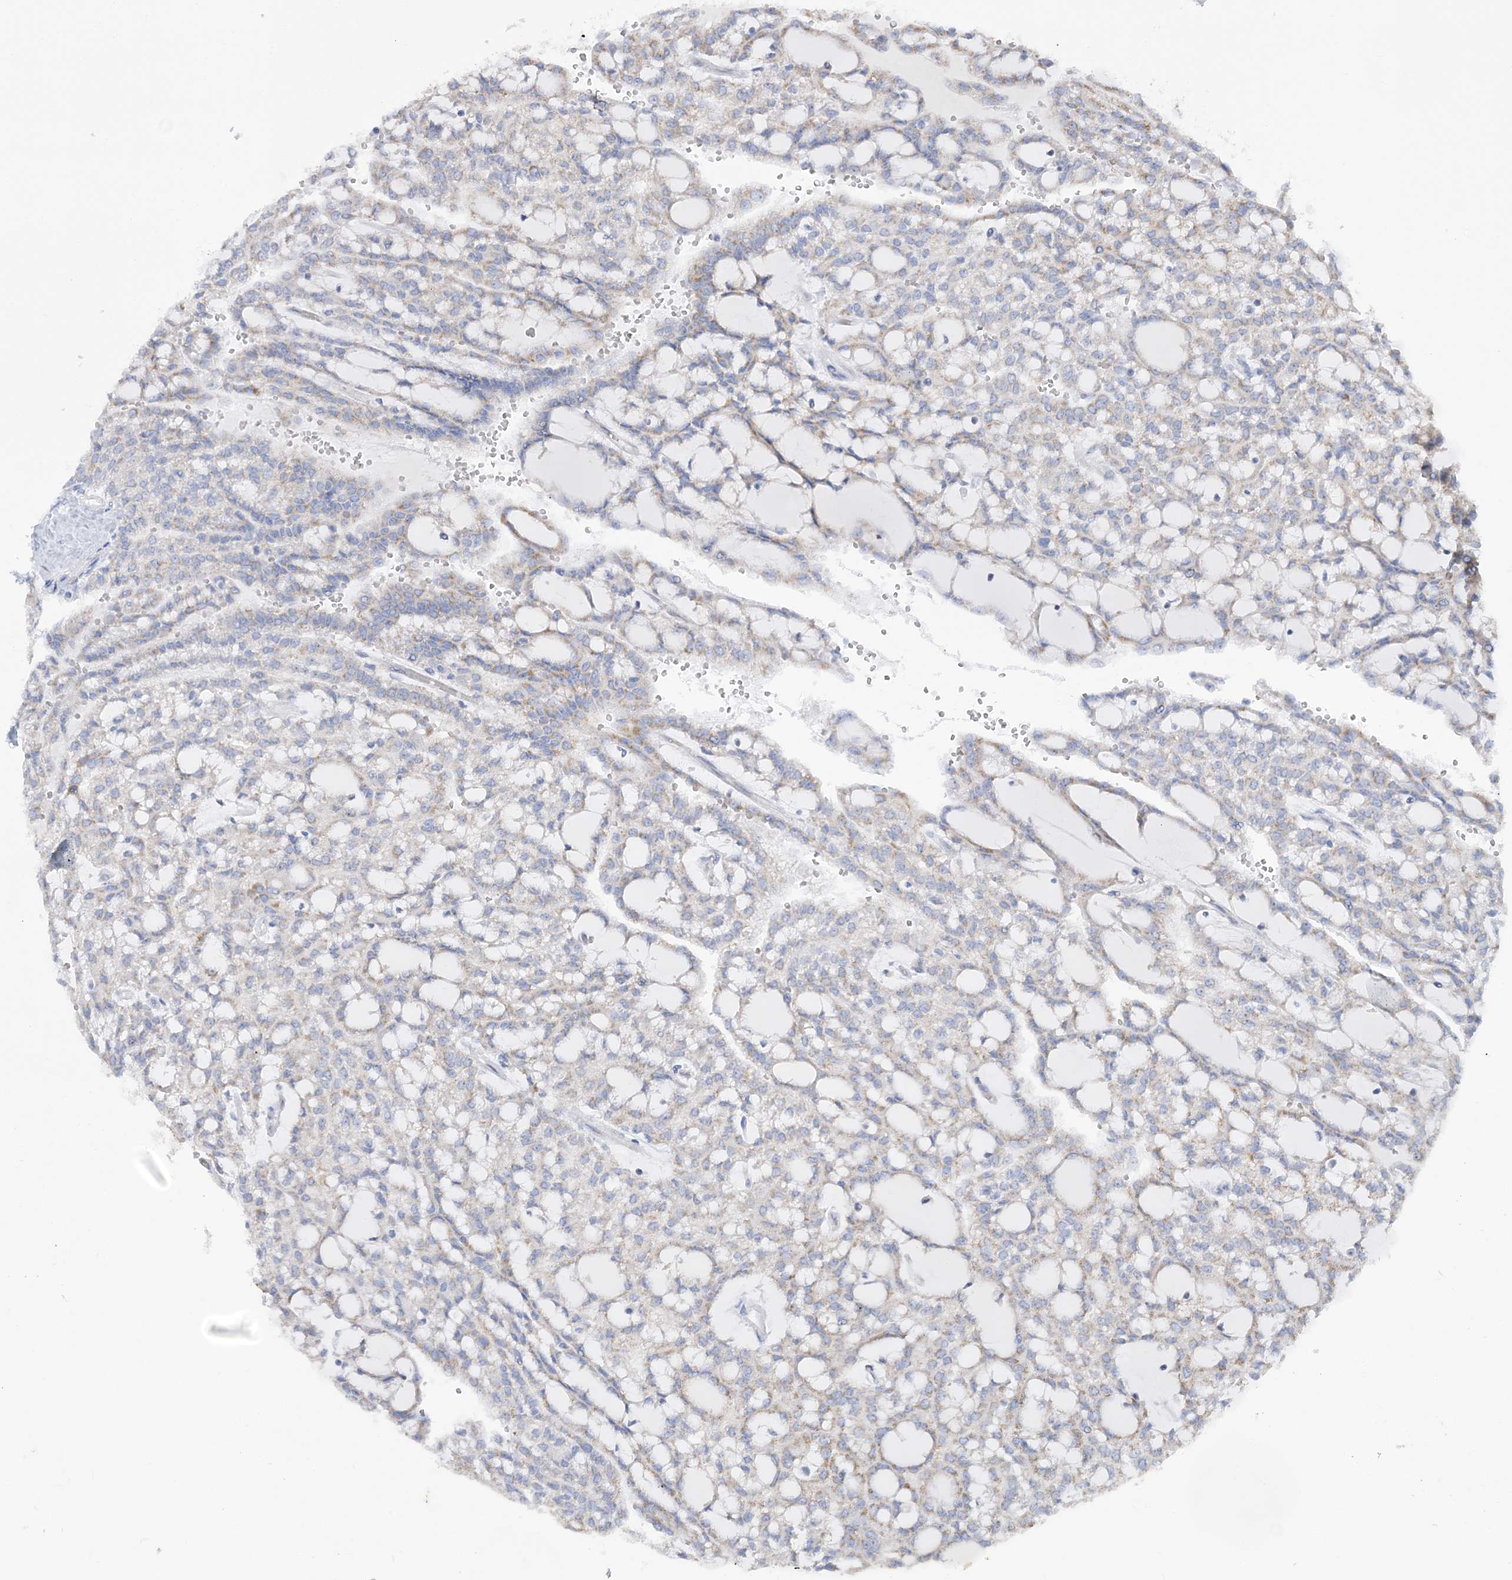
{"staining": {"intensity": "weak", "quantity": "25%-75%", "location": "cytoplasmic/membranous"}, "tissue": "renal cancer", "cell_type": "Tumor cells", "image_type": "cancer", "snomed": [{"axis": "morphology", "description": "Adenocarcinoma, NOS"}, {"axis": "topography", "description": "Kidney"}], "caption": "Renal adenocarcinoma stained with immunohistochemistry (IHC) exhibits weak cytoplasmic/membranous staining in about 25%-75% of tumor cells.", "gene": "MMADHC", "patient": {"sex": "male", "age": 63}}